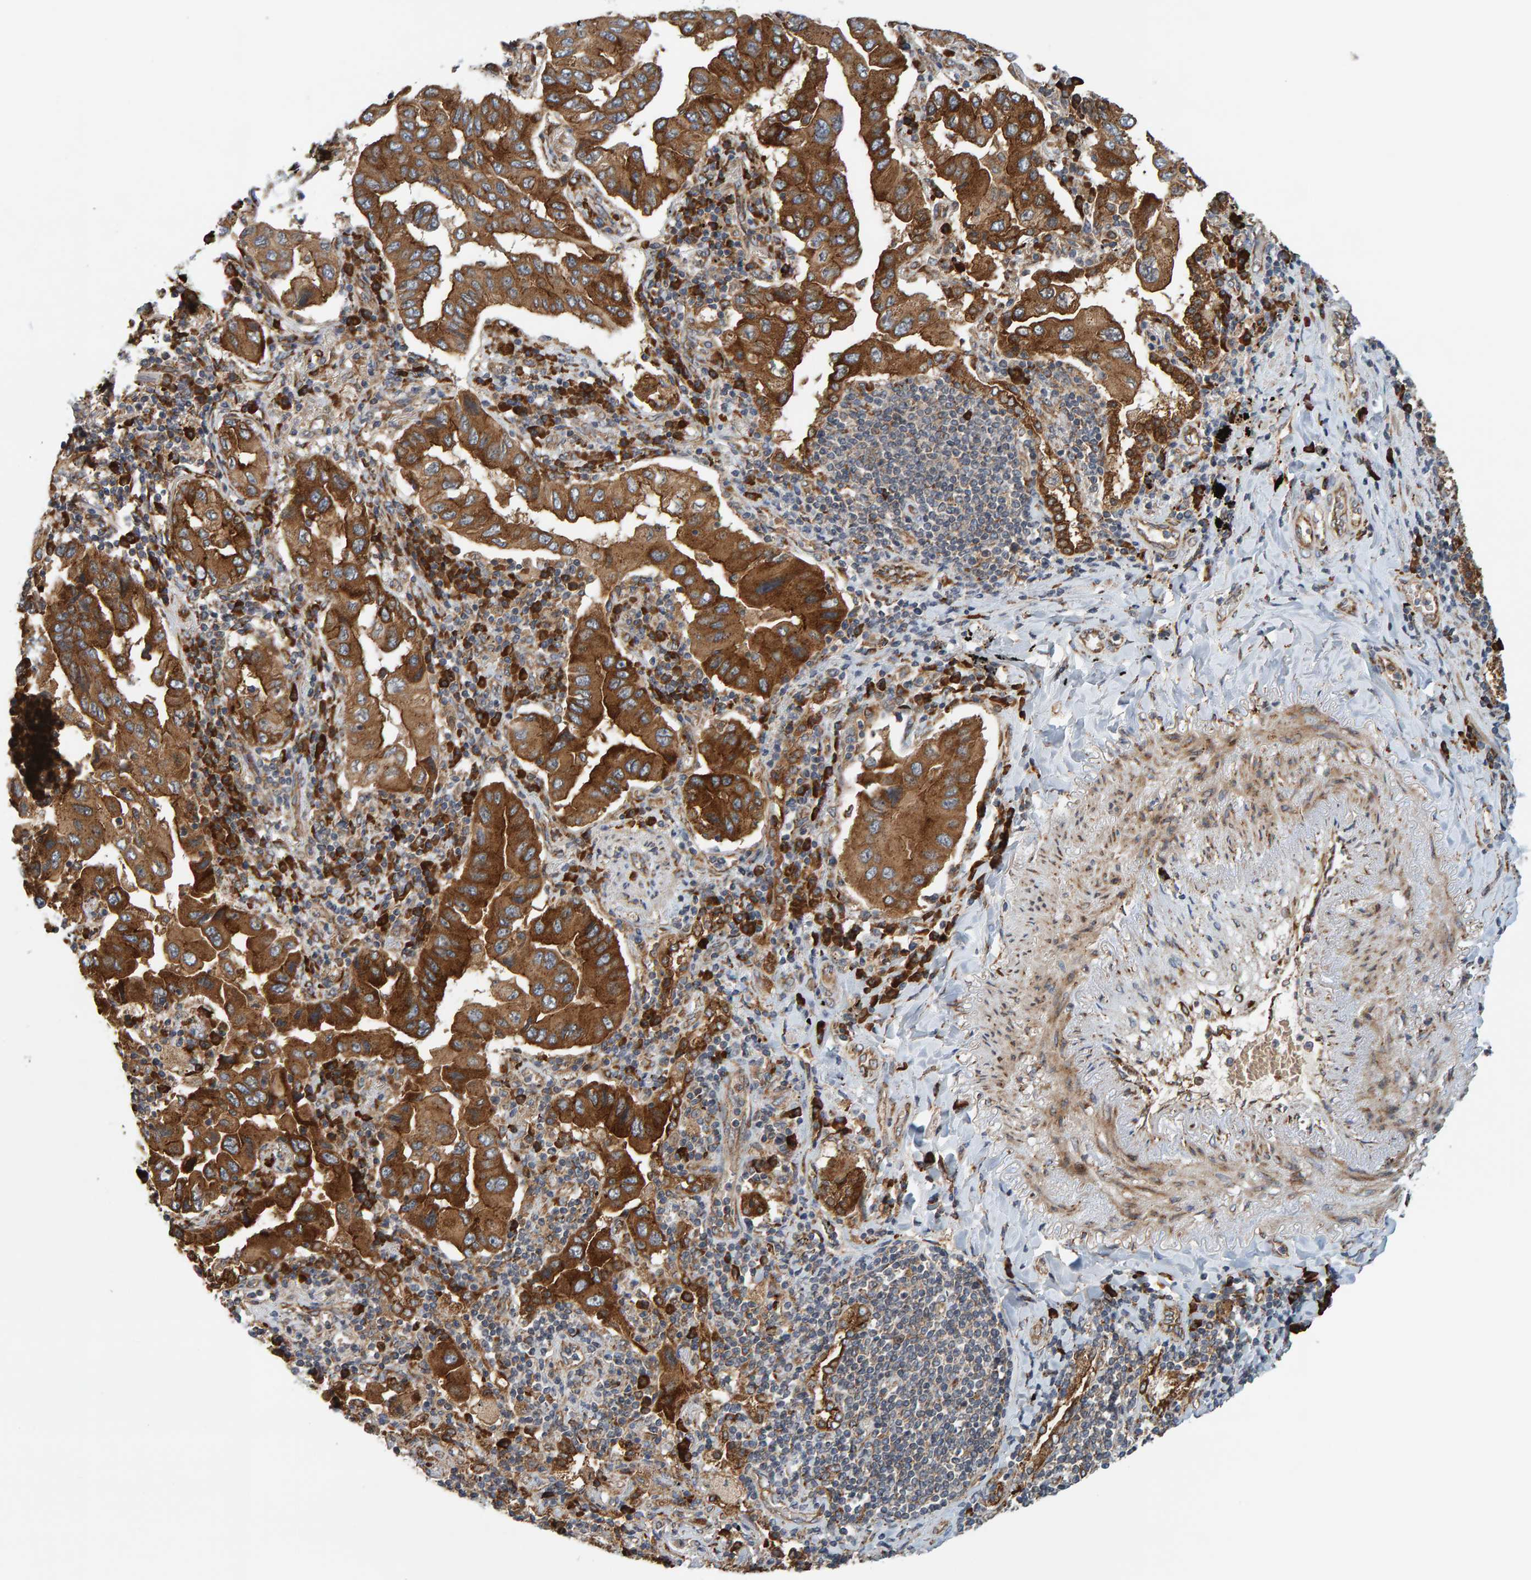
{"staining": {"intensity": "strong", "quantity": ">75%", "location": "cytoplasmic/membranous"}, "tissue": "lung cancer", "cell_type": "Tumor cells", "image_type": "cancer", "snomed": [{"axis": "morphology", "description": "Adenocarcinoma, NOS"}, {"axis": "topography", "description": "Lung"}], "caption": "Immunohistochemistry (DAB (3,3'-diaminobenzidine)) staining of lung cancer exhibits strong cytoplasmic/membranous protein expression in approximately >75% of tumor cells. The protein is stained brown, and the nuclei are stained in blue (DAB (3,3'-diaminobenzidine) IHC with brightfield microscopy, high magnification).", "gene": "BAIAP2", "patient": {"sex": "female", "age": 65}}